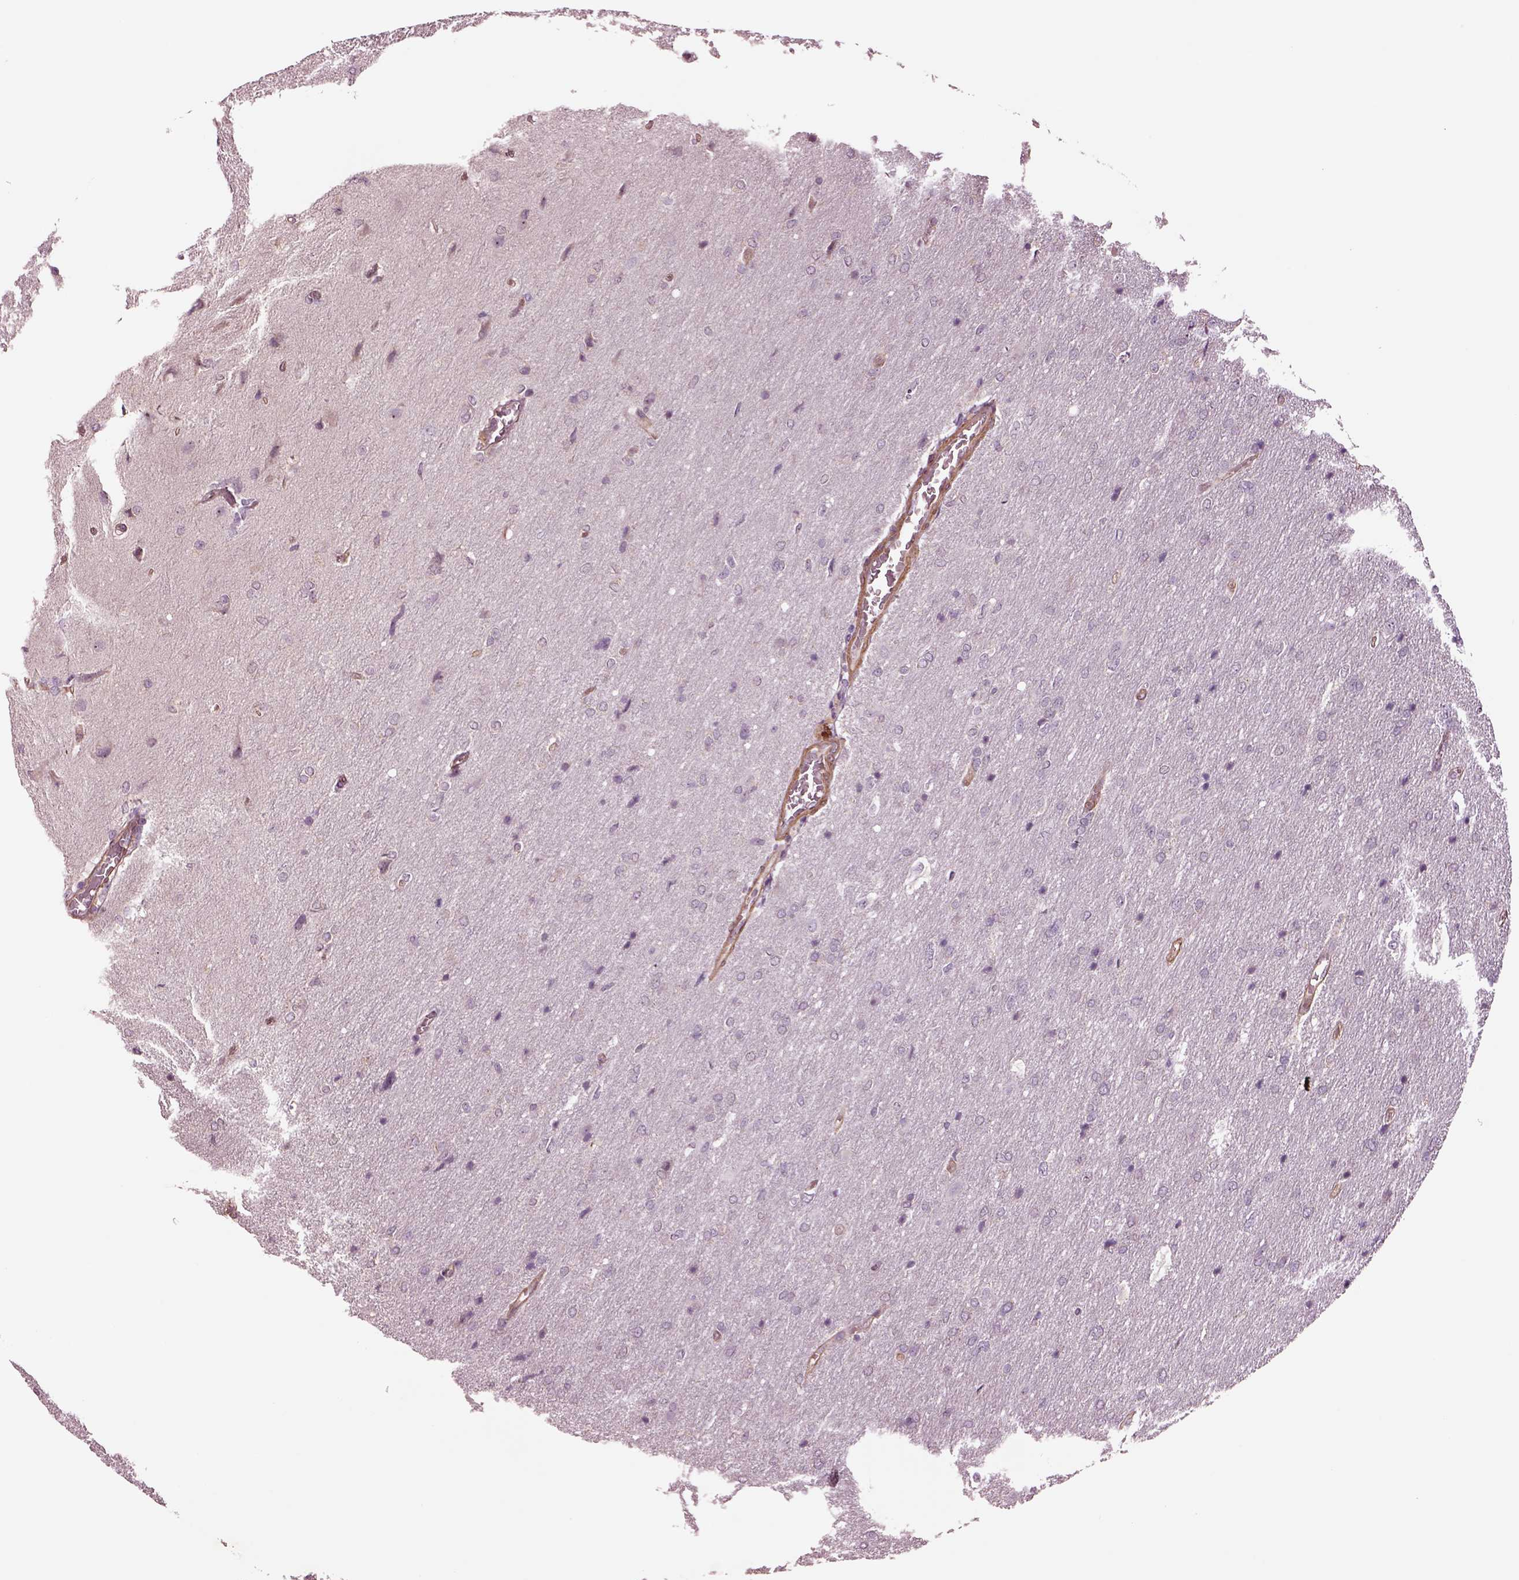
{"staining": {"intensity": "negative", "quantity": "none", "location": "none"}, "tissue": "glioma", "cell_type": "Tumor cells", "image_type": "cancer", "snomed": [{"axis": "morphology", "description": "Glioma, malignant, High grade"}, {"axis": "topography", "description": "Brain"}], "caption": "DAB immunohistochemical staining of human high-grade glioma (malignant) reveals no significant staining in tumor cells. (DAB IHC with hematoxylin counter stain).", "gene": "HTR1B", "patient": {"sex": "male", "age": 53}}